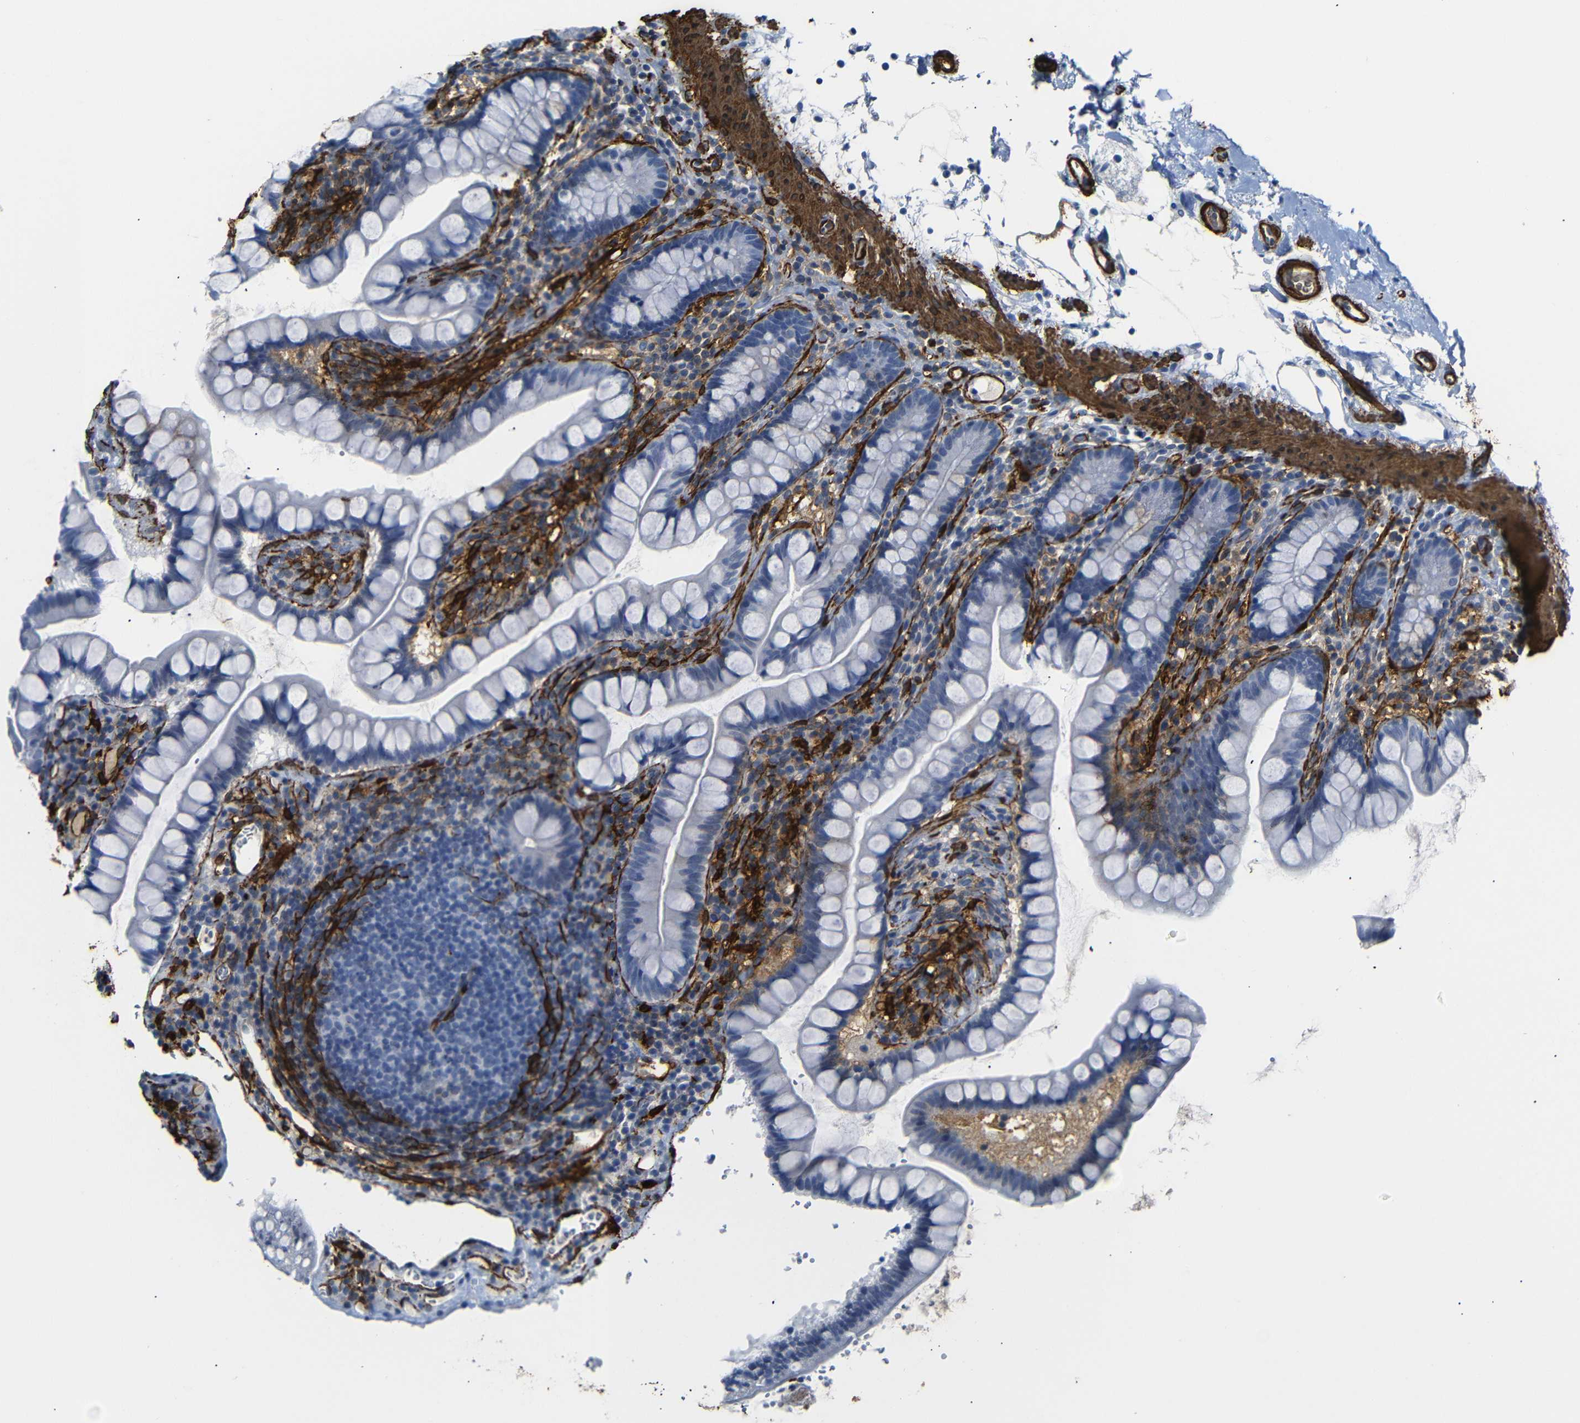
{"staining": {"intensity": "negative", "quantity": "none", "location": "none"}, "tissue": "small intestine", "cell_type": "Glandular cells", "image_type": "normal", "snomed": [{"axis": "morphology", "description": "Normal tissue, NOS"}, {"axis": "topography", "description": "Small intestine"}], "caption": "Unremarkable small intestine was stained to show a protein in brown. There is no significant staining in glandular cells.", "gene": "ACTA2", "patient": {"sex": "female", "age": 84}}